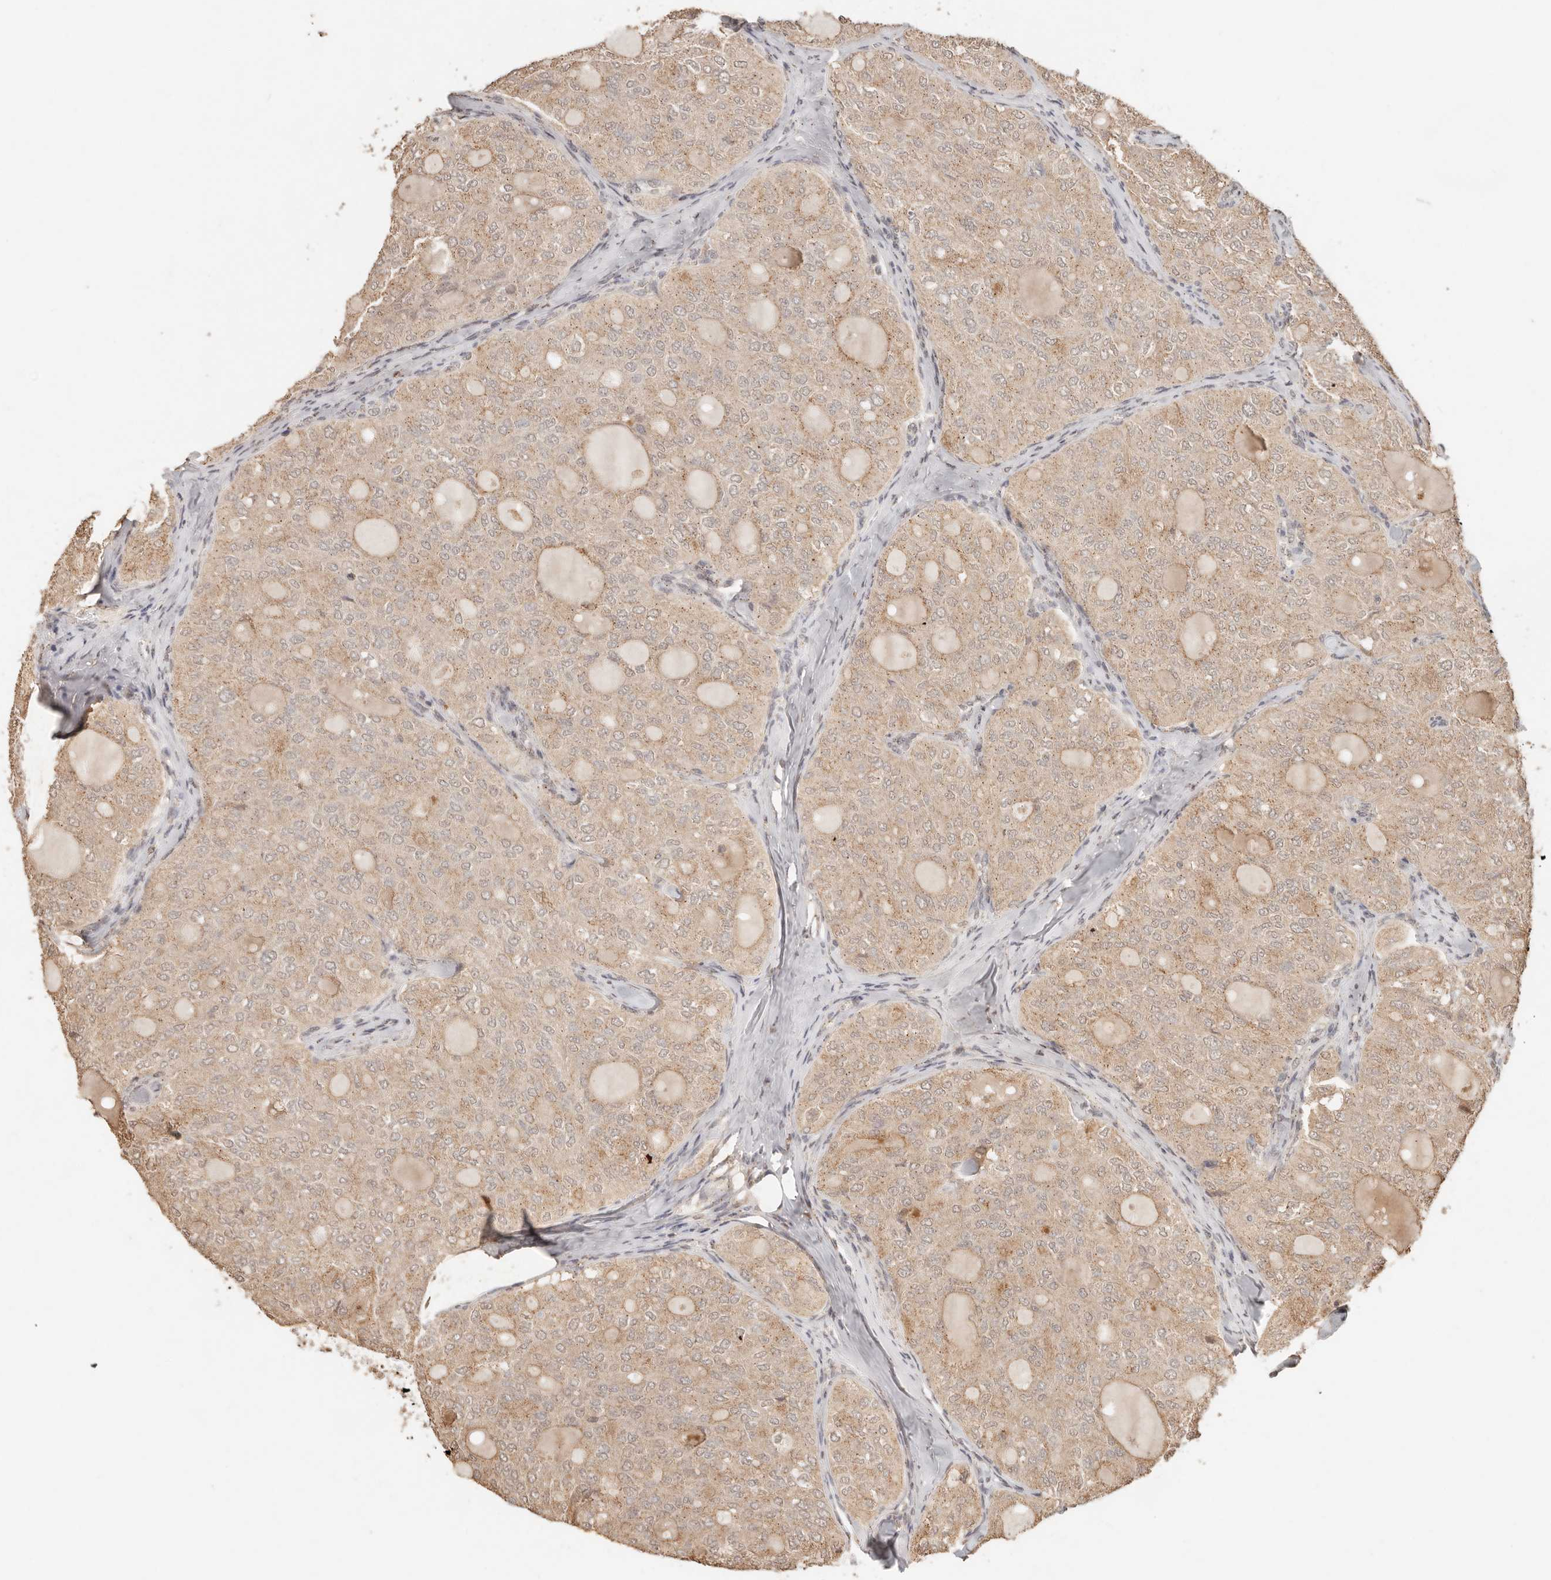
{"staining": {"intensity": "moderate", "quantity": ">75%", "location": "cytoplasmic/membranous"}, "tissue": "thyroid cancer", "cell_type": "Tumor cells", "image_type": "cancer", "snomed": [{"axis": "morphology", "description": "Follicular adenoma carcinoma, NOS"}, {"axis": "topography", "description": "Thyroid gland"}], "caption": "Immunohistochemical staining of human thyroid cancer (follicular adenoma carcinoma) reveals moderate cytoplasmic/membranous protein staining in about >75% of tumor cells.", "gene": "LMO4", "patient": {"sex": "male", "age": 75}}